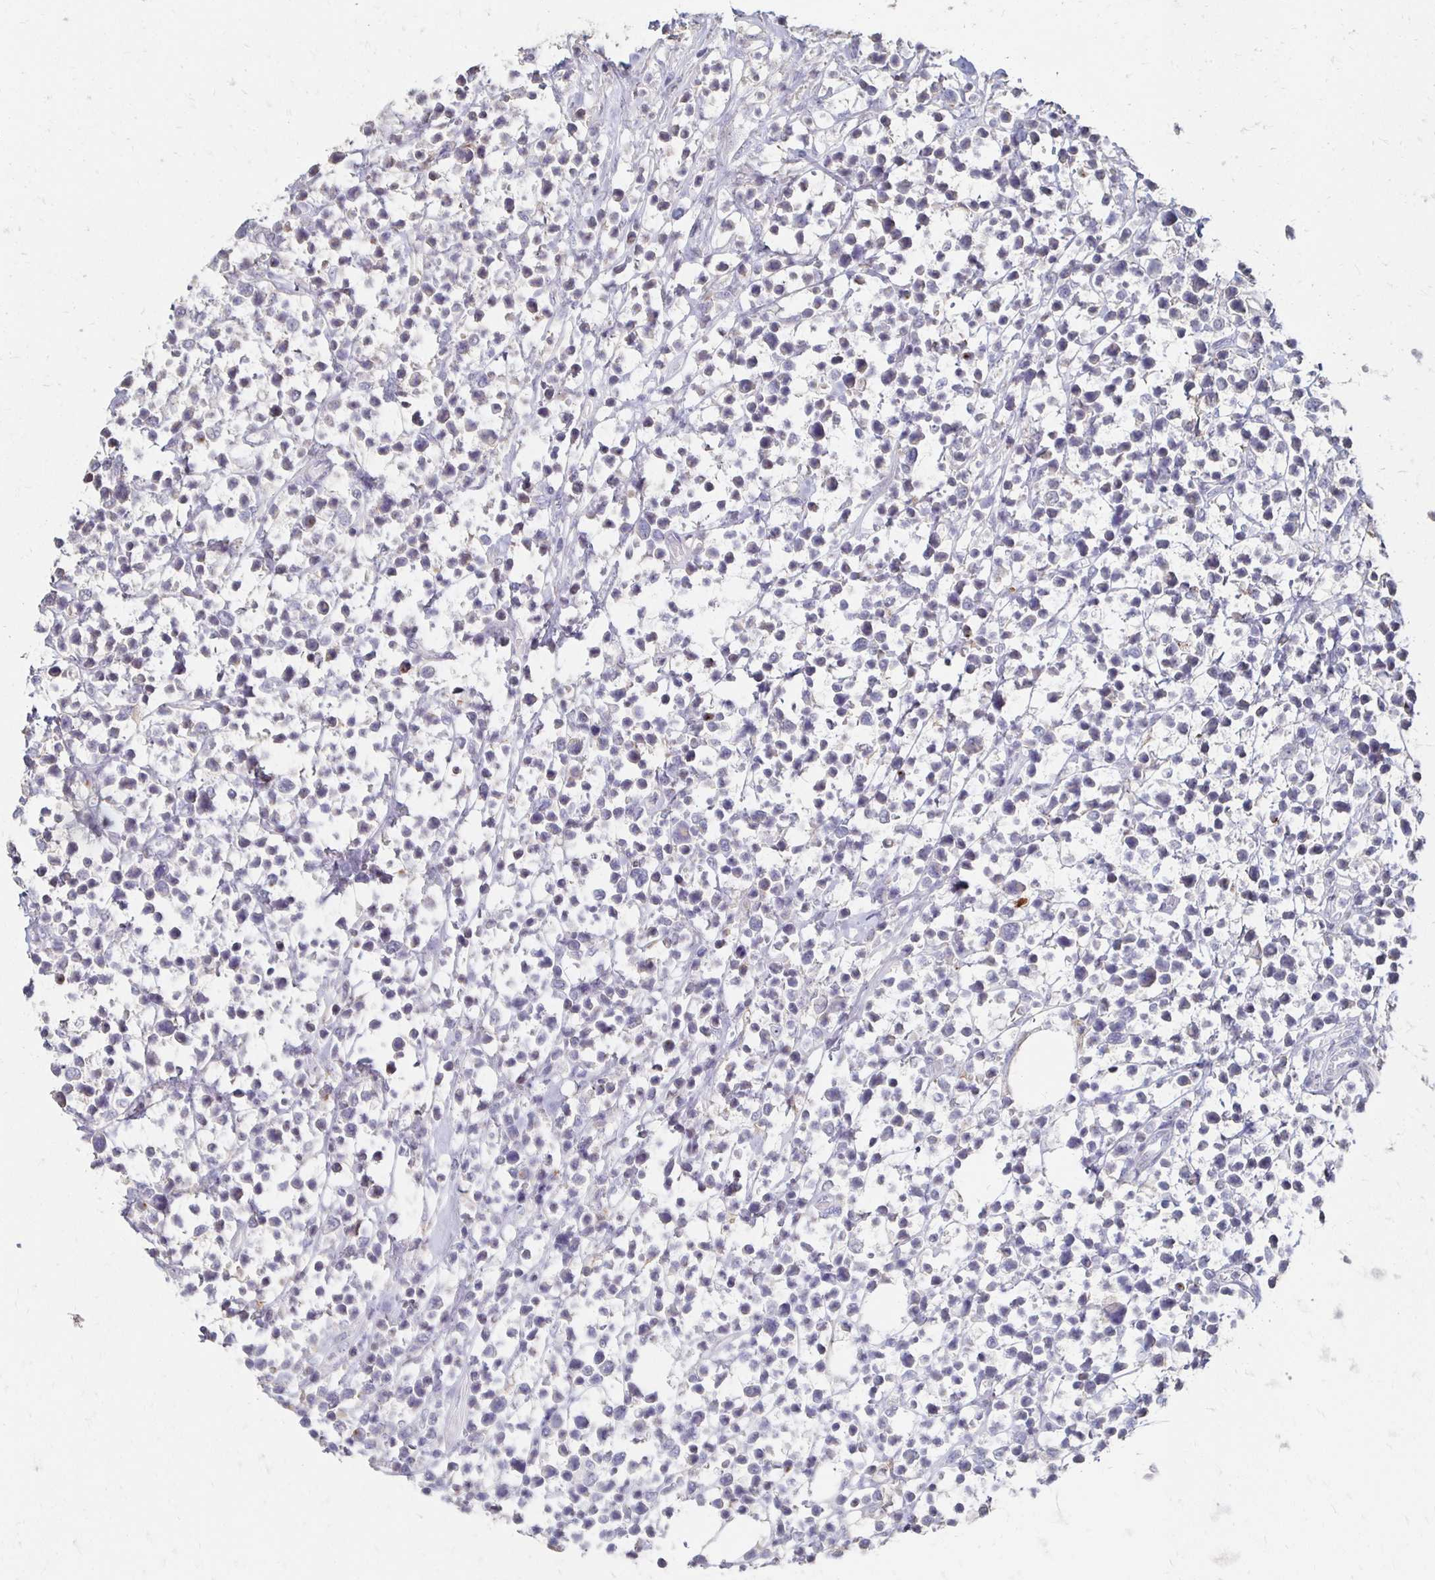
{"staining": {"intensity": "negative", "quantity": "none", "location": "none"}, "tissue": "lymphoma", "cell_type": "Tumor cells", "image_type": "cancer", "snomed": [{"axis": "morphology", "description": "Malignant lymphoma, non-Hodgkin's type, Low grade"}, {"axis": "topography", "description": "Lymph node"}], "caption": "Histopathology image shows no protein staining in tumor cells of lymphoma tissue.", "gene": "ZNF727", "patient": {"sex": "male", "age": 60}}